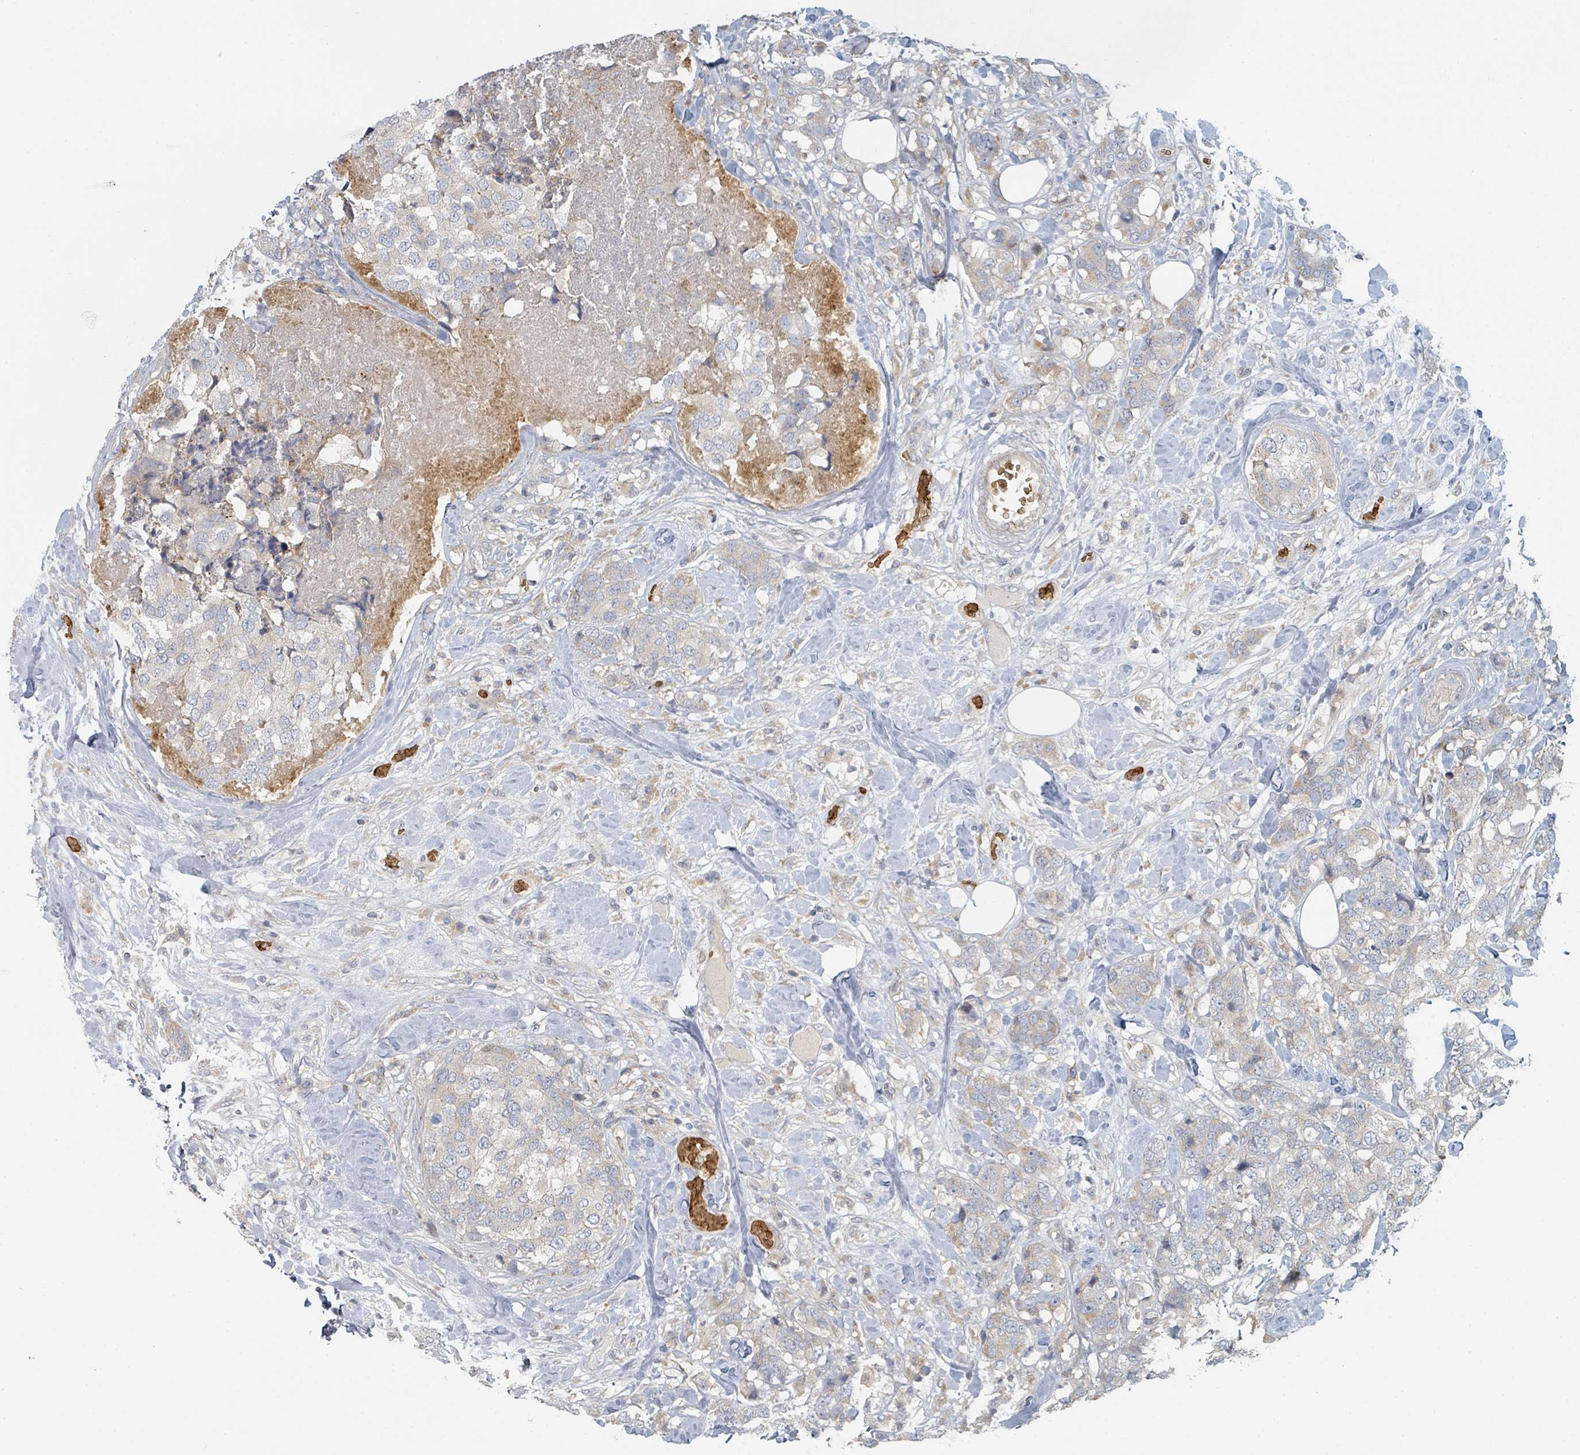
{"staining": {"intensity": "weak", "quantity": "<25%", "location": "cytoplasmic/membranous"}, "tissue": "breast cancer", "cell_type": "Tumor cells", "image_type": "cancer", "snomed": [{"axis": "morphology", "description": "Lobular carcinoma"}, {"axis": "topography", "description": "Breast"}], "caption": "This is a micrograph of immunohistochemistry (IHC) staining of breast cancer, which shows no expression in tumor cells. The staining is performed using DAB brown chromogen with nuclei counter-stained in using hematoxylin.", "gene": "TRPC4AP", "patient": {"sex": "female", "age": 59}}